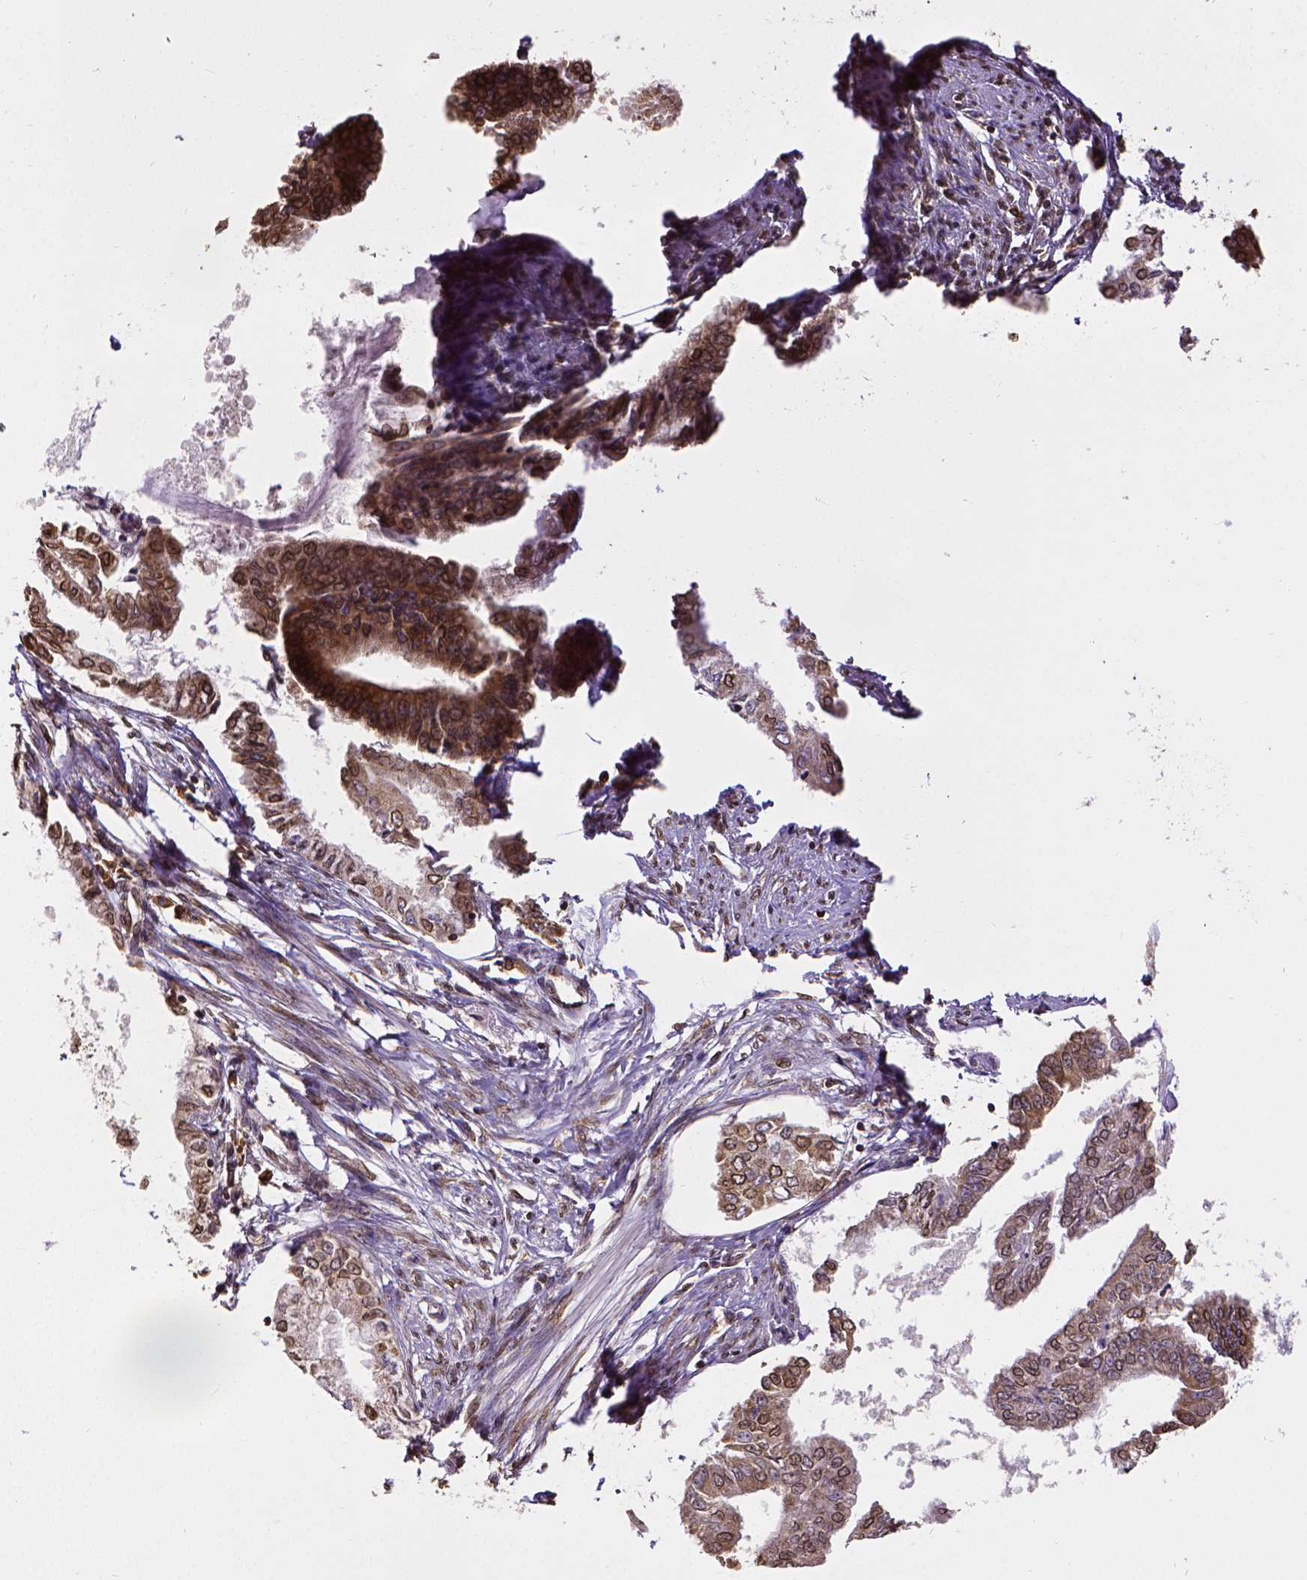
{"staining": {"intensity": "strong", "quantity": ">75%", "location": "cytoplasmic/membranous,nuclear"}, "tissue": "endometrial cancer", "cell_type": "Tumor cells", "image_type": "cancer", "snomed": [{"axis": "morphology", "description": "Adenocarcinoma, NOS"}, {"axis": "topography", "description": "Endometrium"}], "caption": "This is a histology image of immunohistochemistry staining of endometrial cancer, which shows strong positivity in the cytoplasmic/membranous and nuclear of tumor cells.", "gene": "MTDH", "patient": {"sex": "female", "age": 76}}